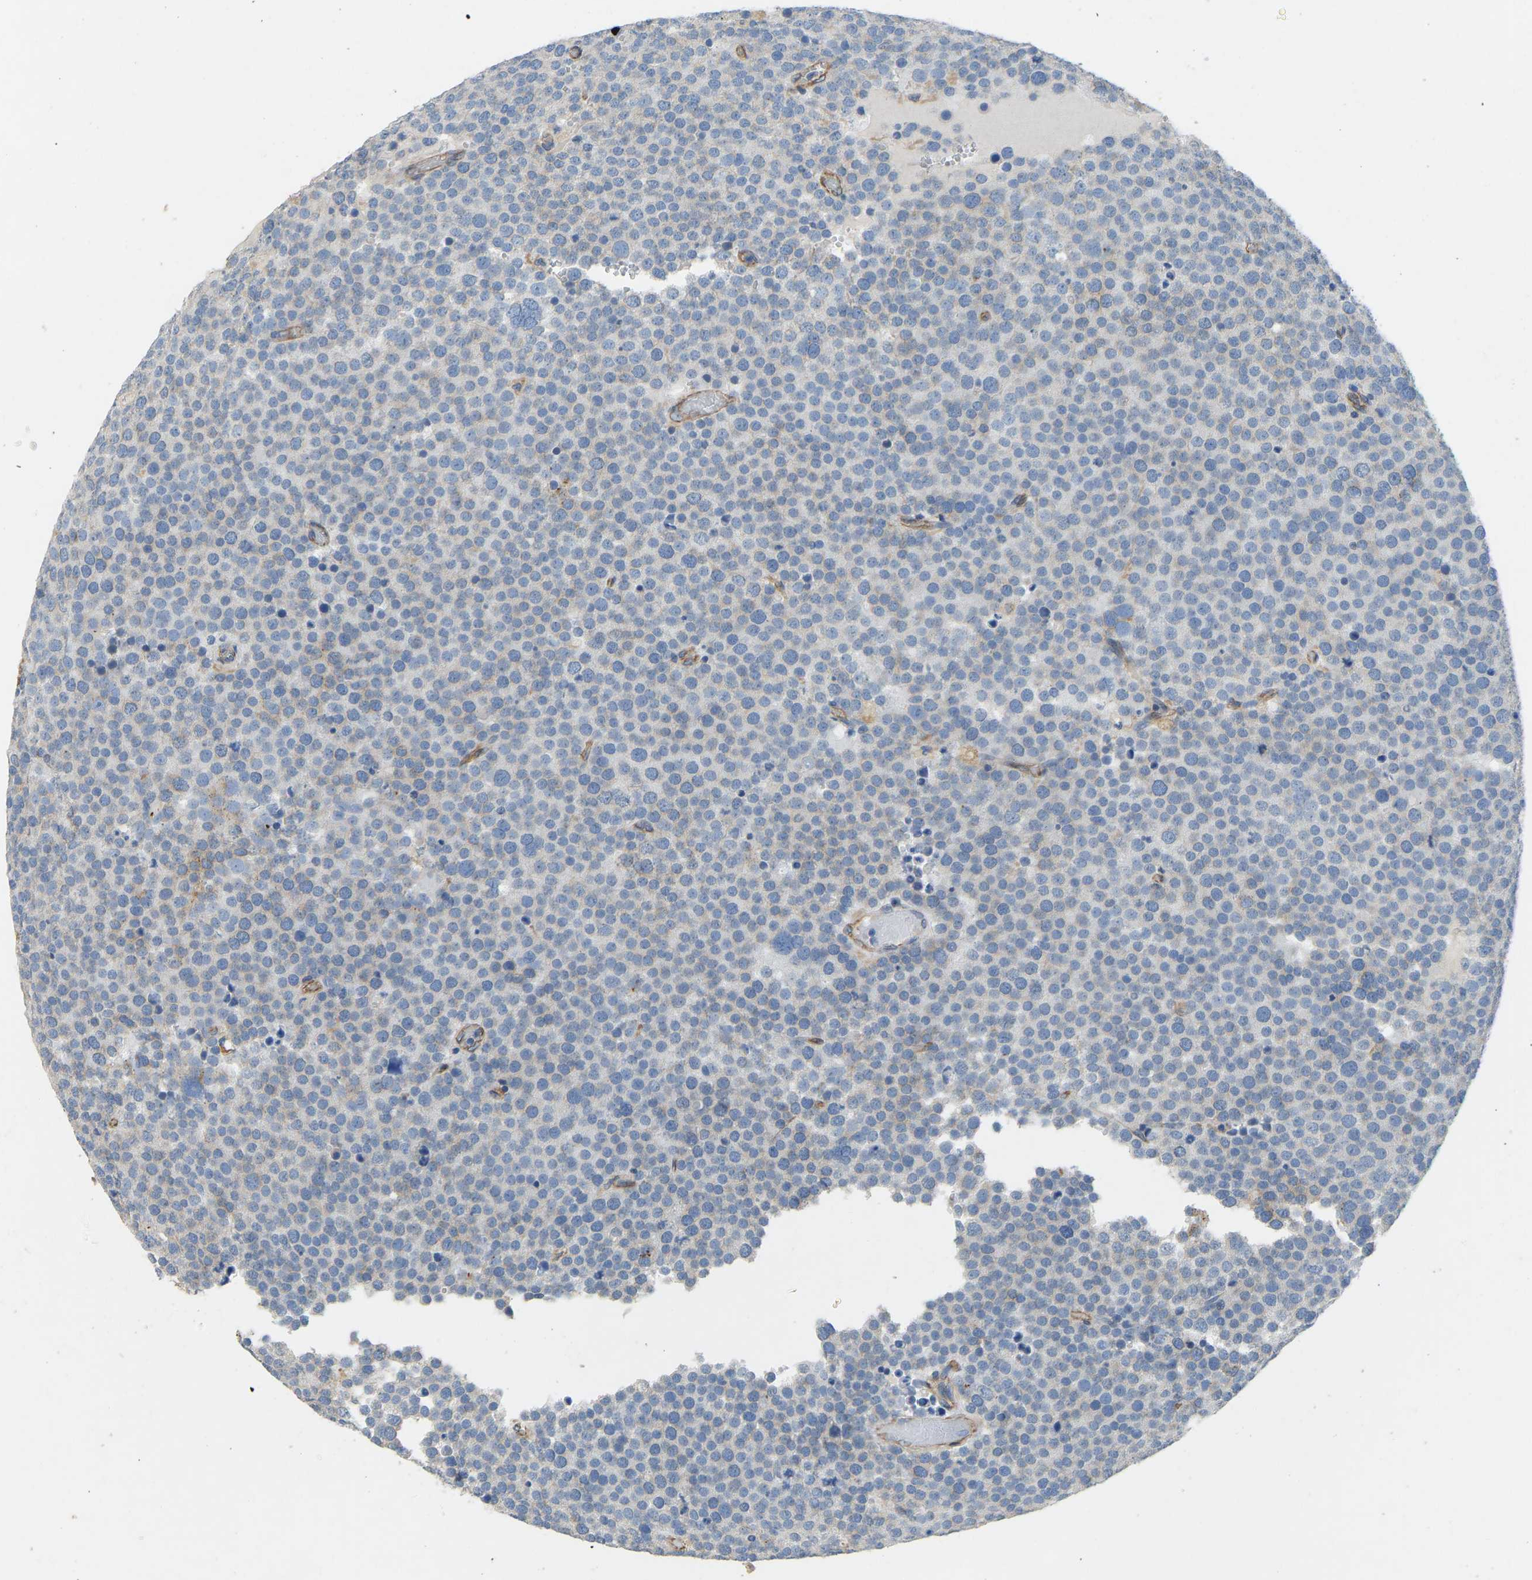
{"staining": {"intensity": "weak", "quantity": "<25%", "location": "cytoplasmic/membranous"}, "tissue": "testis cancer", "cell_type": "Tumor cells", "image_type": "cancer", "snomed": [{"axis": "morphology", "description": "Normal tissue, NOS"}, {"axis": "morphology", "description": "Seminoma, NOS"}, {"axis": "topography", "description": "Testis"}], "caption": "Tumor cells are negative for brown protein staining in testis seminoma.", "gene": "TECTA", "patient": {"sex": "male", "age": 71}}